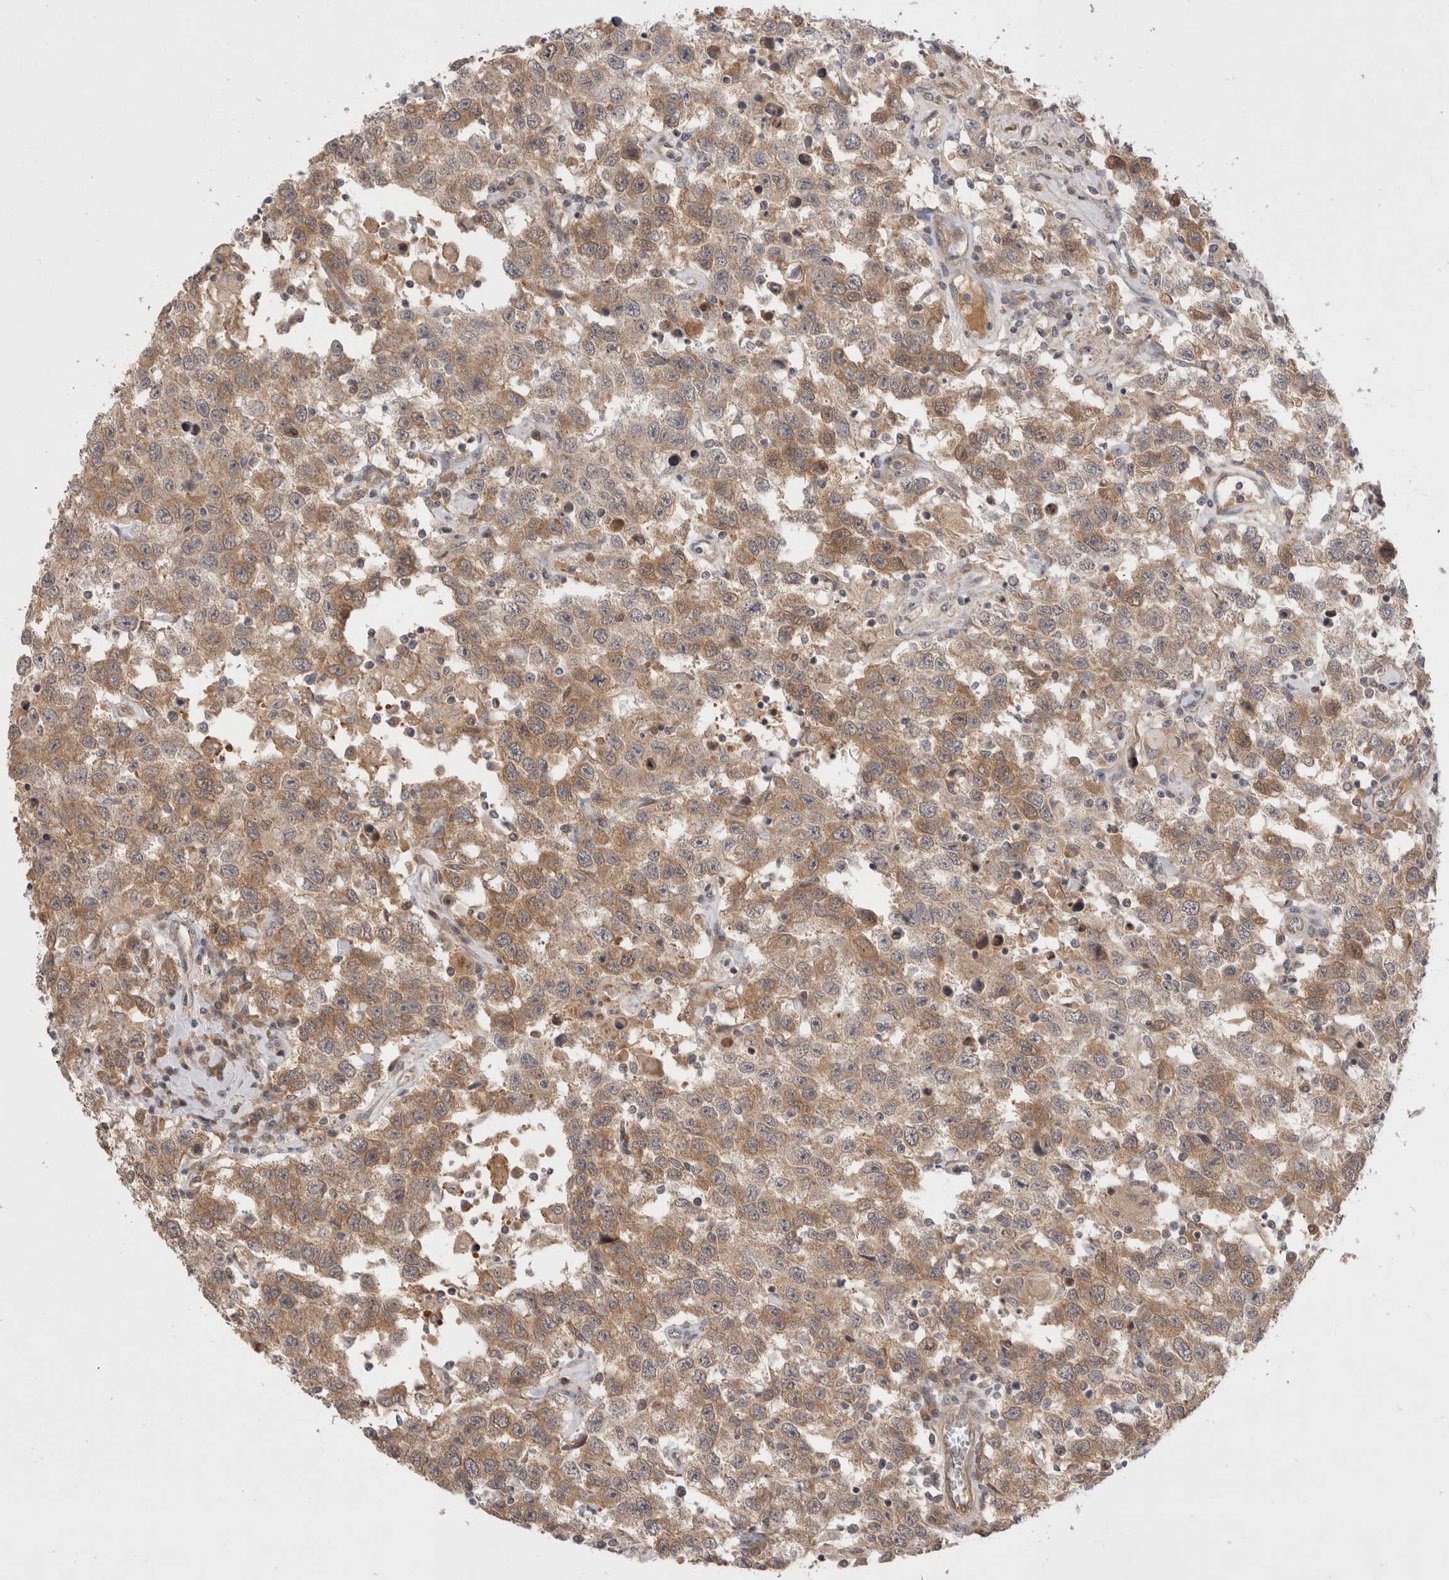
{"staining": {"intensity": "moderate", "quantity": "25%-75%", "location": "cytoplasmic/membranous"}, "tissue": "testis cancer", "cell_type": "Tumor cells", "image_type": "cancer", "snomed": [{"axis": "morphology", "description": "Seminoma, NOS"}, {"axis": "topography", "description": "Testis"}], "caption": "Immunohistochemical staining of seminoma (testis) reveals medium levels of moderate cytoplasmic/membranous protein staining in about 25%-75% of tumor cells. The staining was performed using DAB, with brown indicating positive protein expression. Nuclei are stained blue with hematoxylin.", "gene": "PLEKHM1", "patient": {"sex": "male", "age": 41}}